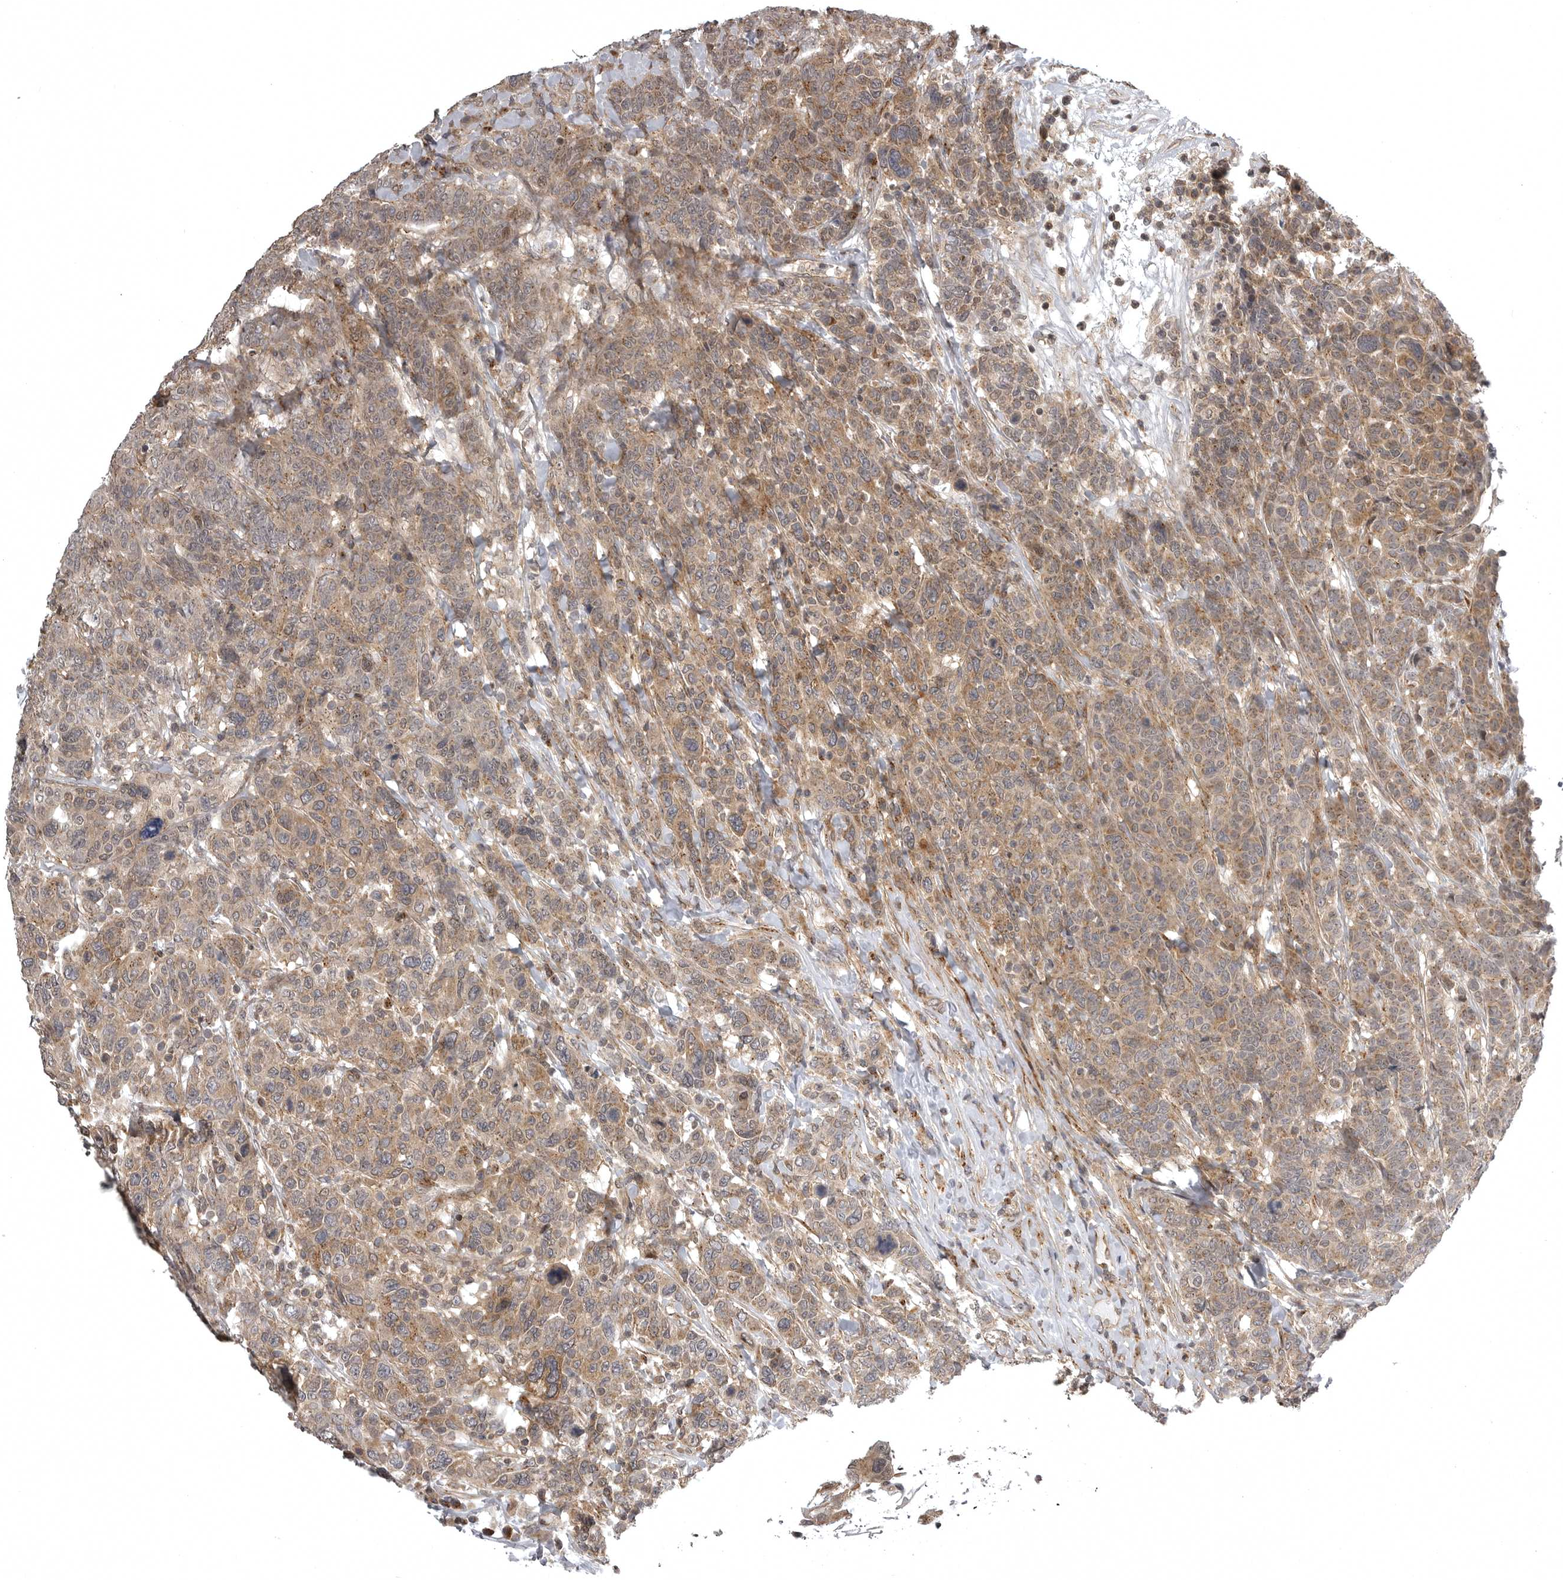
{"staining": {"intensity": "moderate", "quantity": ">75%", "location": "cytoplasmic/membranous"}, "tissue": "breast cancer", "cell_type": "Tumor cells", "image_type": "cancer", "snomed": [{"axis": "morphology", "description": "Duct carcinoma"}, {"axis": "topography", "description": "Breast"}], "caption": "Immunohistochemistry (IHC) staining of breast cancer, which displays medium levels of moderate cytoplasmic/membranous staining in approximately >75% of tumor cells indicating moderate cytoplasmic/membranous protein positivity. The staining was performed using DAB (brown) for protein detection and nuclei were counterstained in hematoxylin (blue).", "gene": "SNX16", "patient": {"sex": "female", "age": 37}}